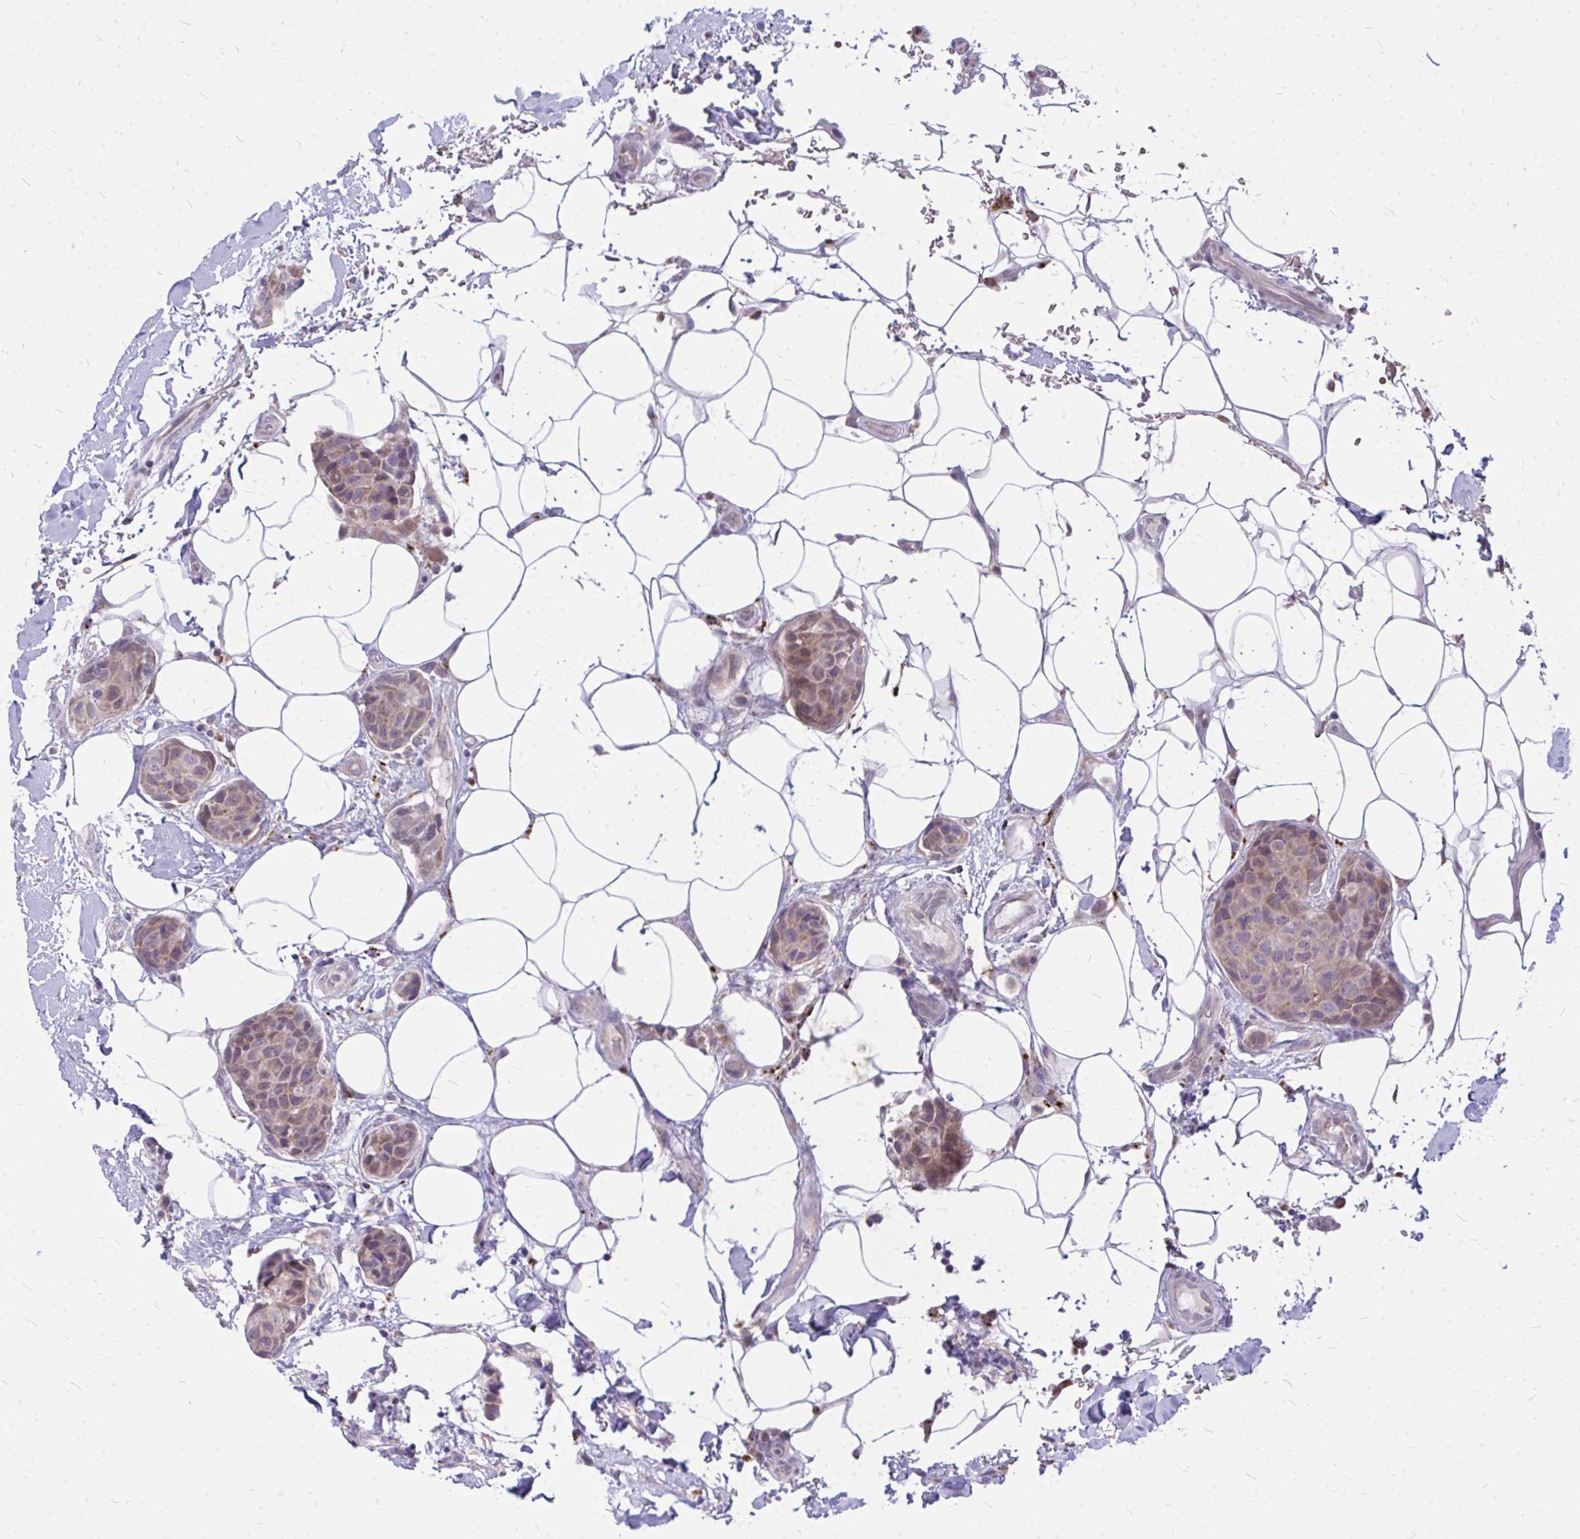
{"staining": {"intensity": "weak", "quantity": ">75%", "location": "cytoplasmic/membranous"}, "tissue": "breast cancer", "cell_type": "Tumor cells", "image_type": "cancer", "snomed": [{"axis": "morphology", "description": "Duct carcinoma"}, {"axis": "topography", "description": "Breast"}, {"axis": "topography", "description": "Lymph node"}], "caption": "An image of breast cancer (invasive ductal carcinoma) stained for a protein demonstrates weak cytoplasmic/membranous brown staining in tumor cells.", "gene": "ZSCAN25", "patient": {"sex": "female", "age": 80}}